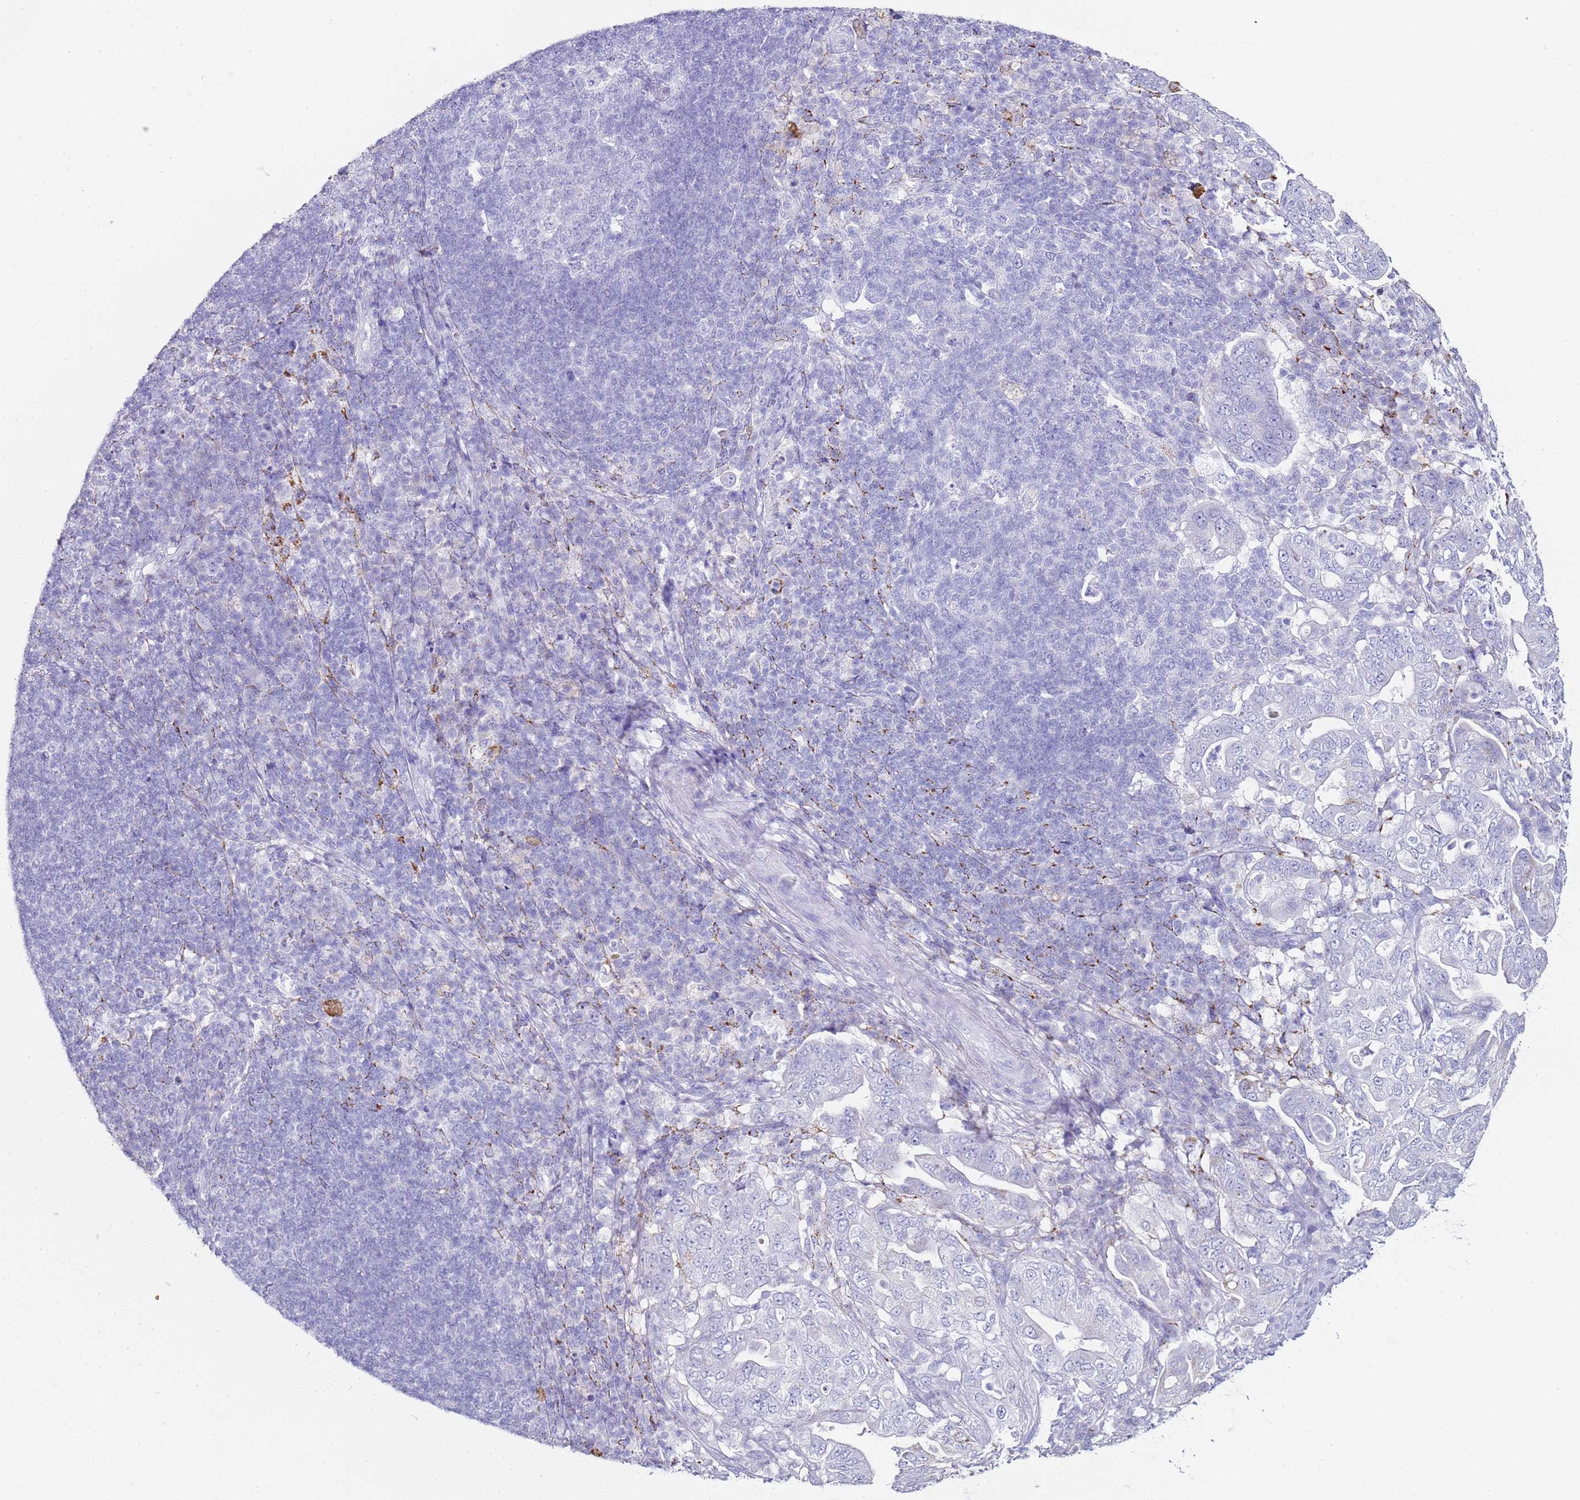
{"staining": {"intensity": "negative", "quantity": "none", "location": "none"}, "tissue": "pancreatic cancer", "cell_type": "Tumor cells", "image_type": "cancer", "snomed": [{"axis": "morphology", "description": "Normal tissue, NOS"}, {"axis": "morphology", "description": "Adenocarcinoma, NOS"}, {"axis": "topography", "description": "Lymph node"}, {"axis": "topography", "description": "Pancreas"}], "caption": "IHC histopathology image of human adenocarcinoma (pancreatic) stained for a protein (brown), which exhibits no expression in tumor cells.", "gene": "PTBP2", "patient": {"sex": "female", "age": 67}}